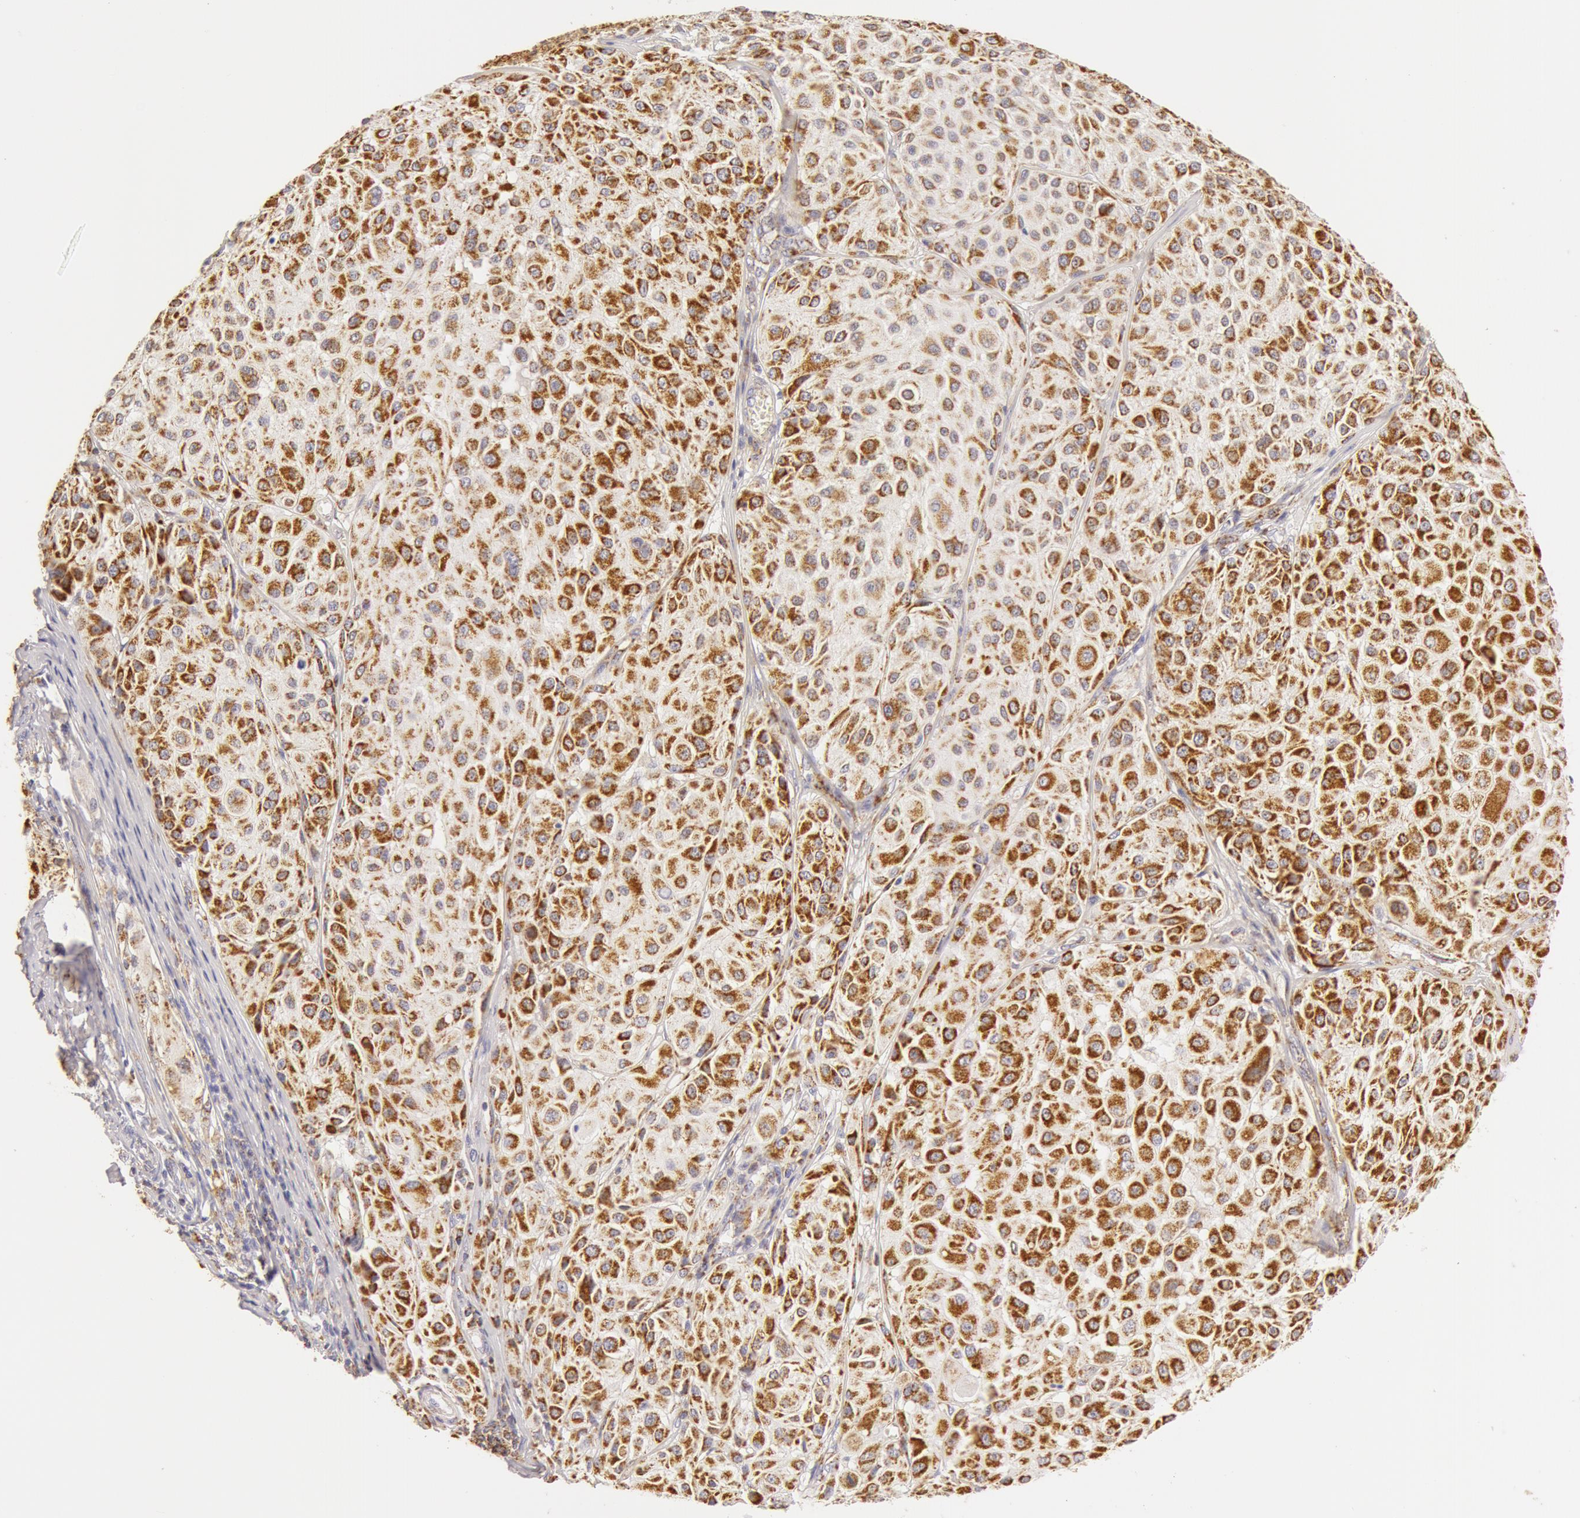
{"staining": {"intensity": "moderate", "quantity": ">75%", "location": "cytoplasmic/membranous"}, "tissue": "melanoma", "cell_type": "Tumor cells", "image_type": "cancer", "snomed": [{"axis": "morphology", "description": "Malignant melanoma, NOS"}, {"axis": "topography", "description": "Skin"}], "caption": "Melanoma tissue demonstrates moderate cytoplasmic/membranous staining in about >75% of tumor cells", "gene": "ATP5F1B", "patient": {"sex": "male", "age": 36}}